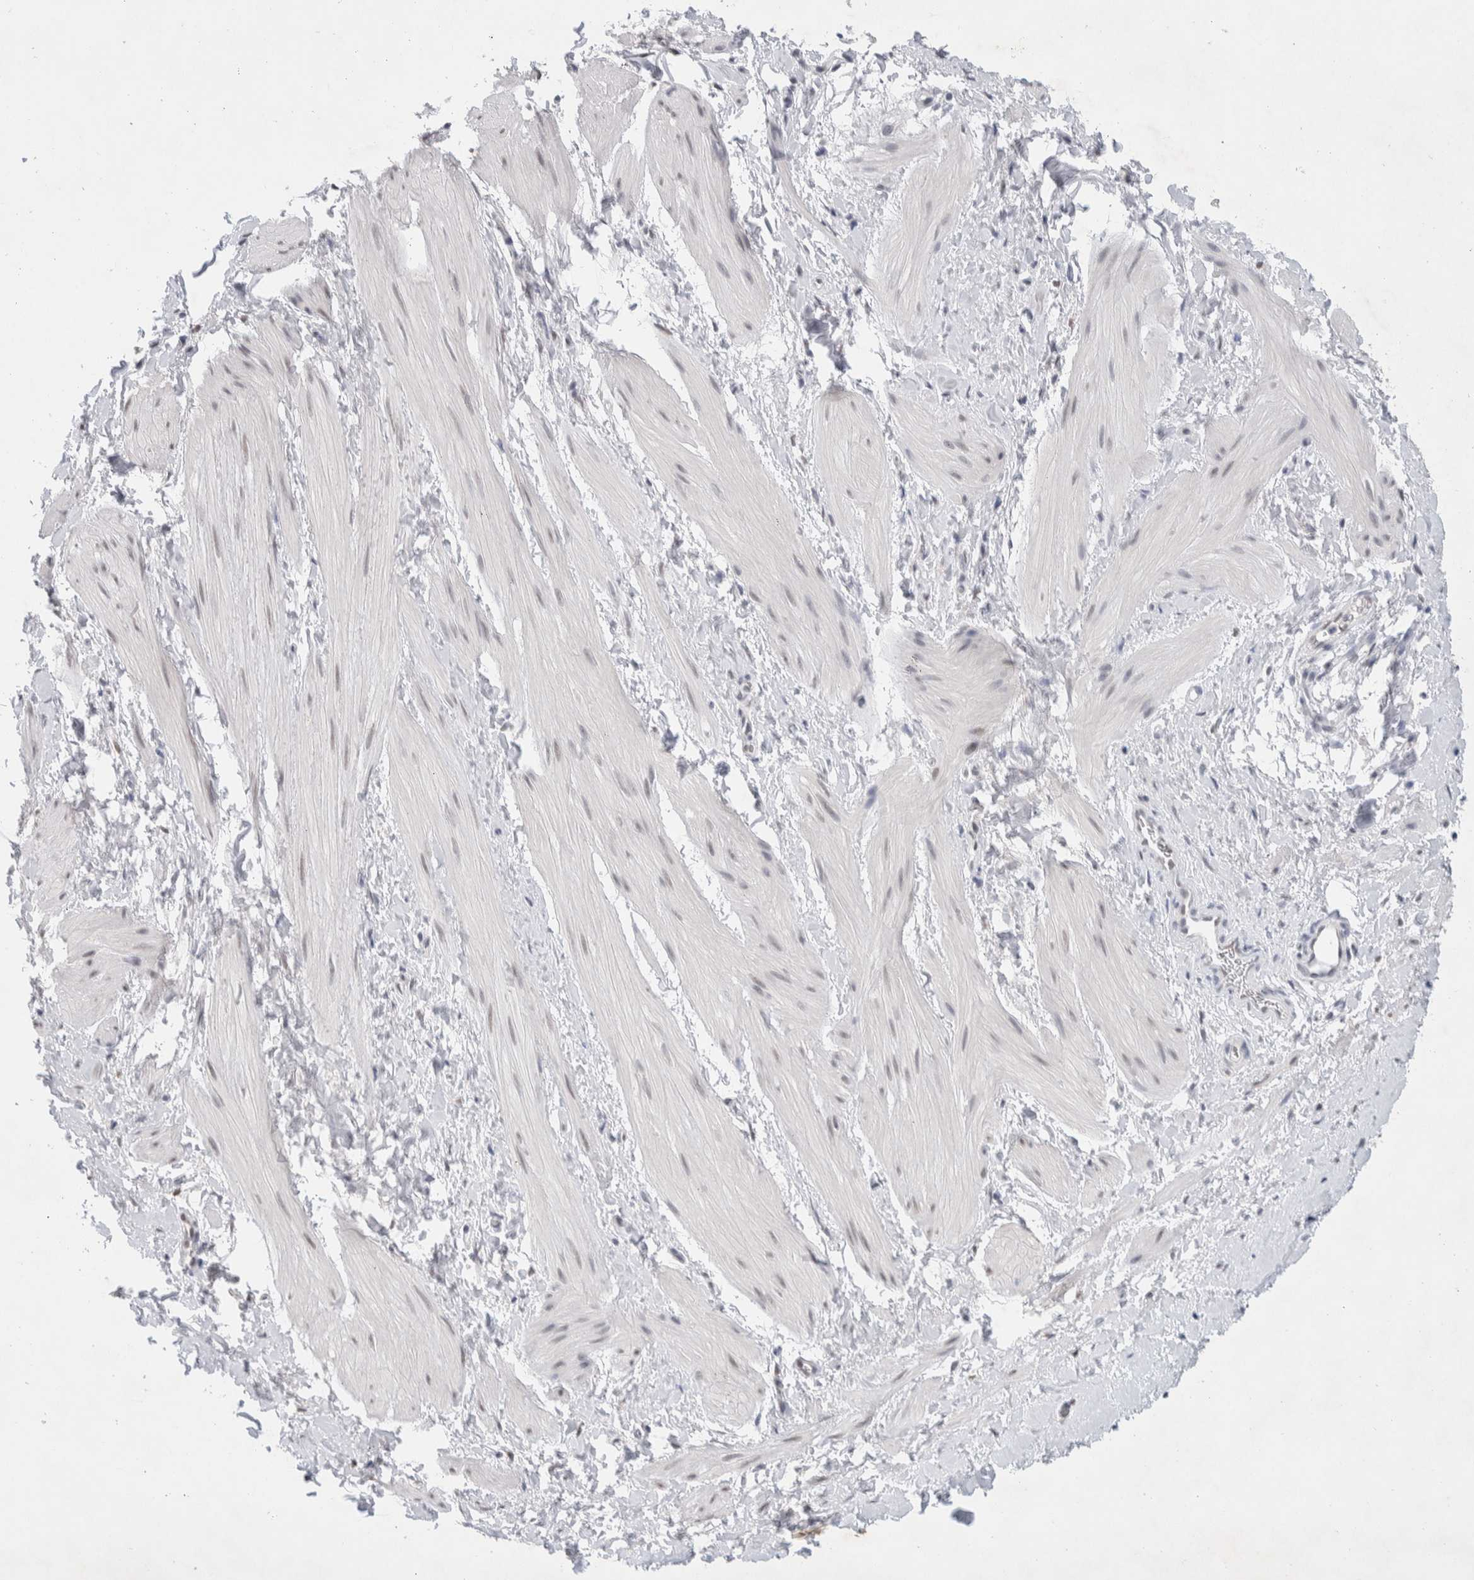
{"staining": {"intensity": "negative", "quantity": "none", "location": "none"}, "tissue": "smooth muscle", "cell_type": "Smooth muscle cells", "image_type": "normal", "snomed": [{"axis": "morphology", "description": "Normal tissue, NOS"}, {"axis": "topography", "description": "Smooth muscle"}], "caption": "A high-resolution micrograph shows immunohistochemistry staining of normal smooth muscle, which reveals no significant expression in smooth muscle cells.", "gene": "PRMT1", "patient": {"sex": "male", "age": 16}}